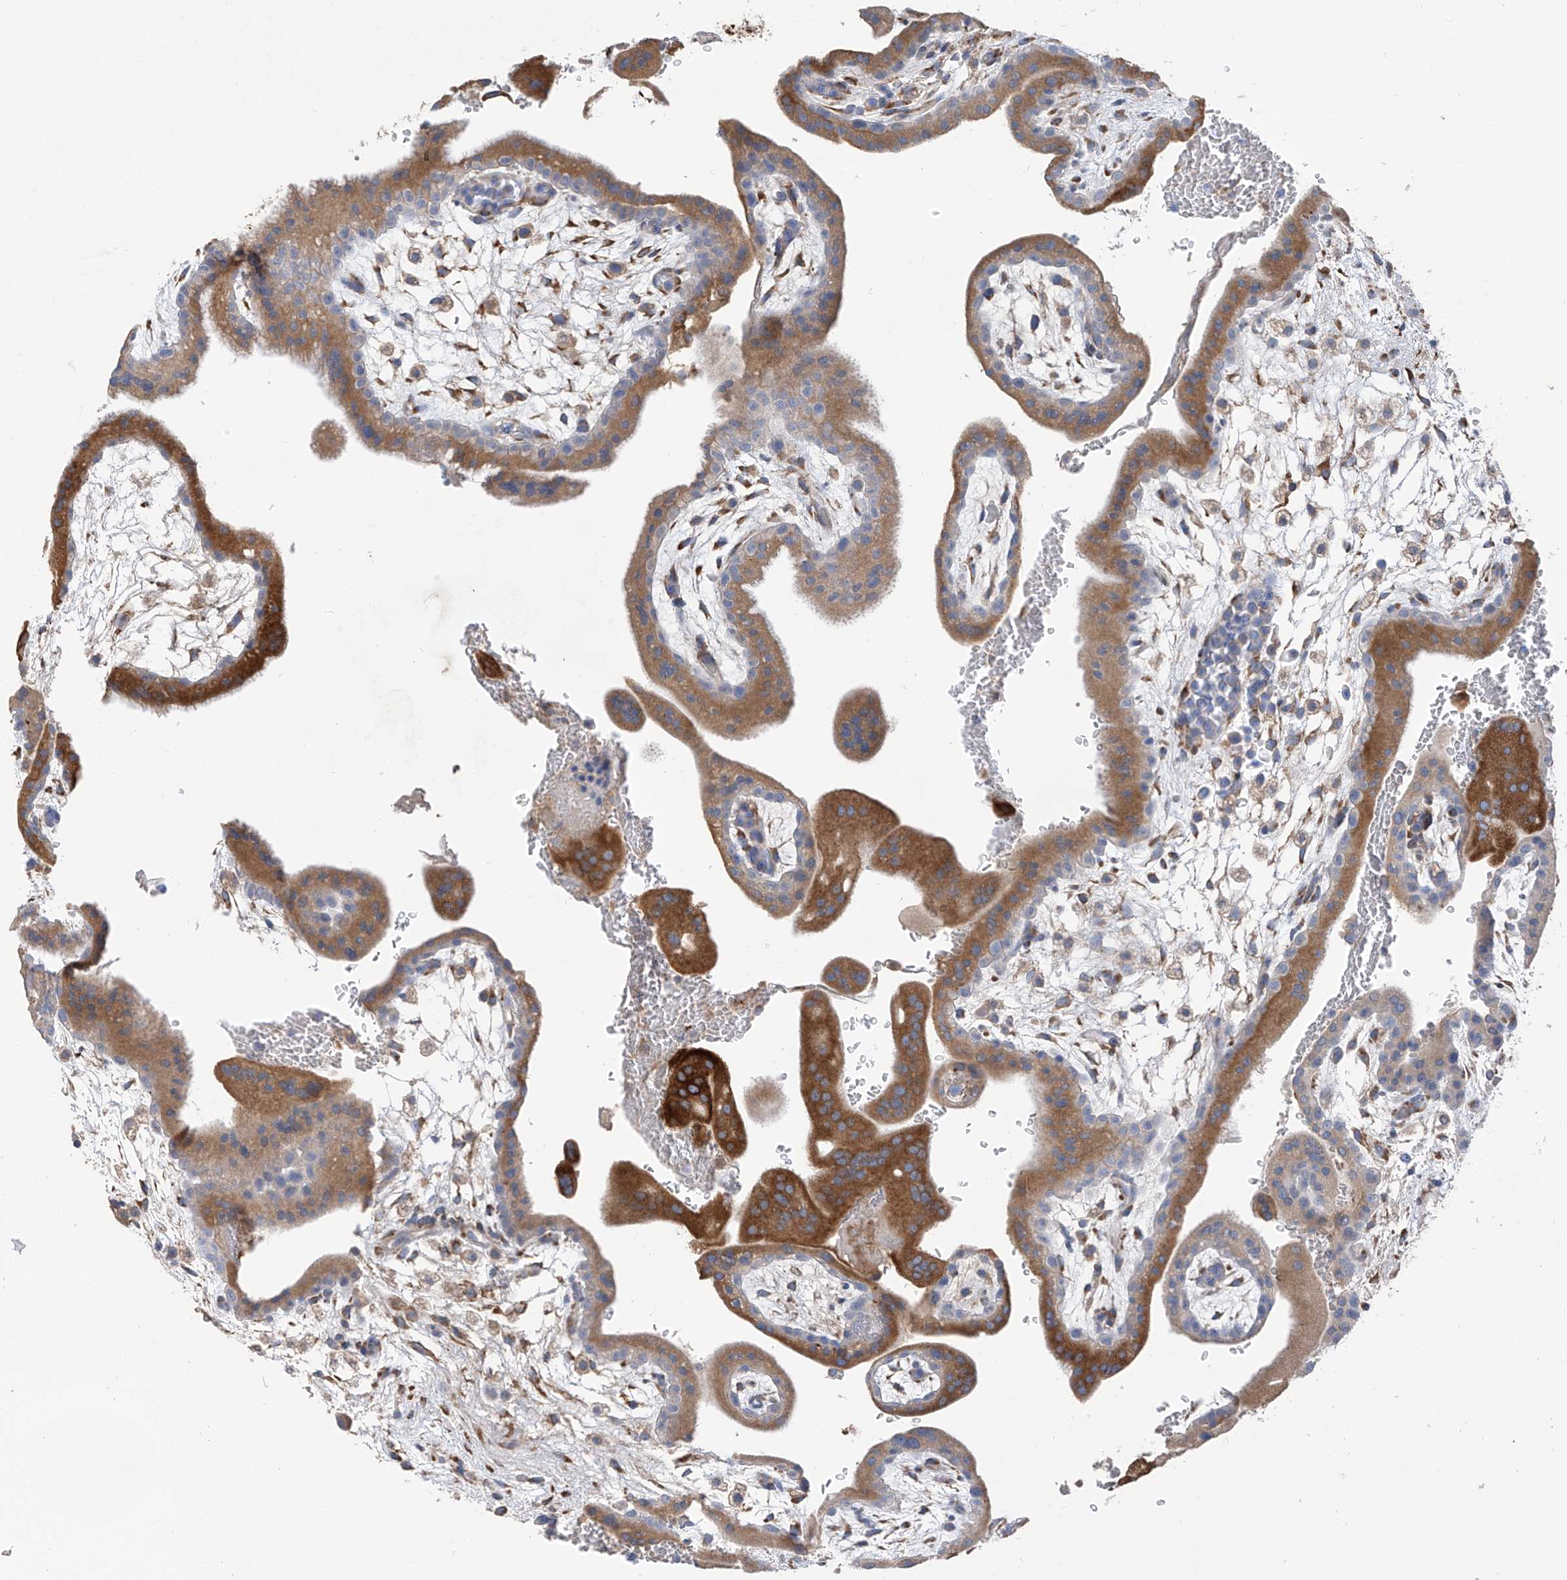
{"staining": {"intensity": "moderate", "quantity": ">75%", "location": "cytoplasmic/membranous"}, "tissue": "placenta", "cell_type": "Trophoblastic cells", "image_type": "normal", "snomed": [{"axis": "morphology", "description": "Normal tissue, NOS"}, {"axis": "topography", "description": "Placenta"}], "caption": "DAB (3,3'-diaminobenzidine) immunohistochemical staining of unremarkable human placenta shows moderate cytoplasmic/membranous protein positivity in about >75% of trophoblastic cells.", "gene": "GALNTL6", "patient": {"sex": "female", "age": 35}}